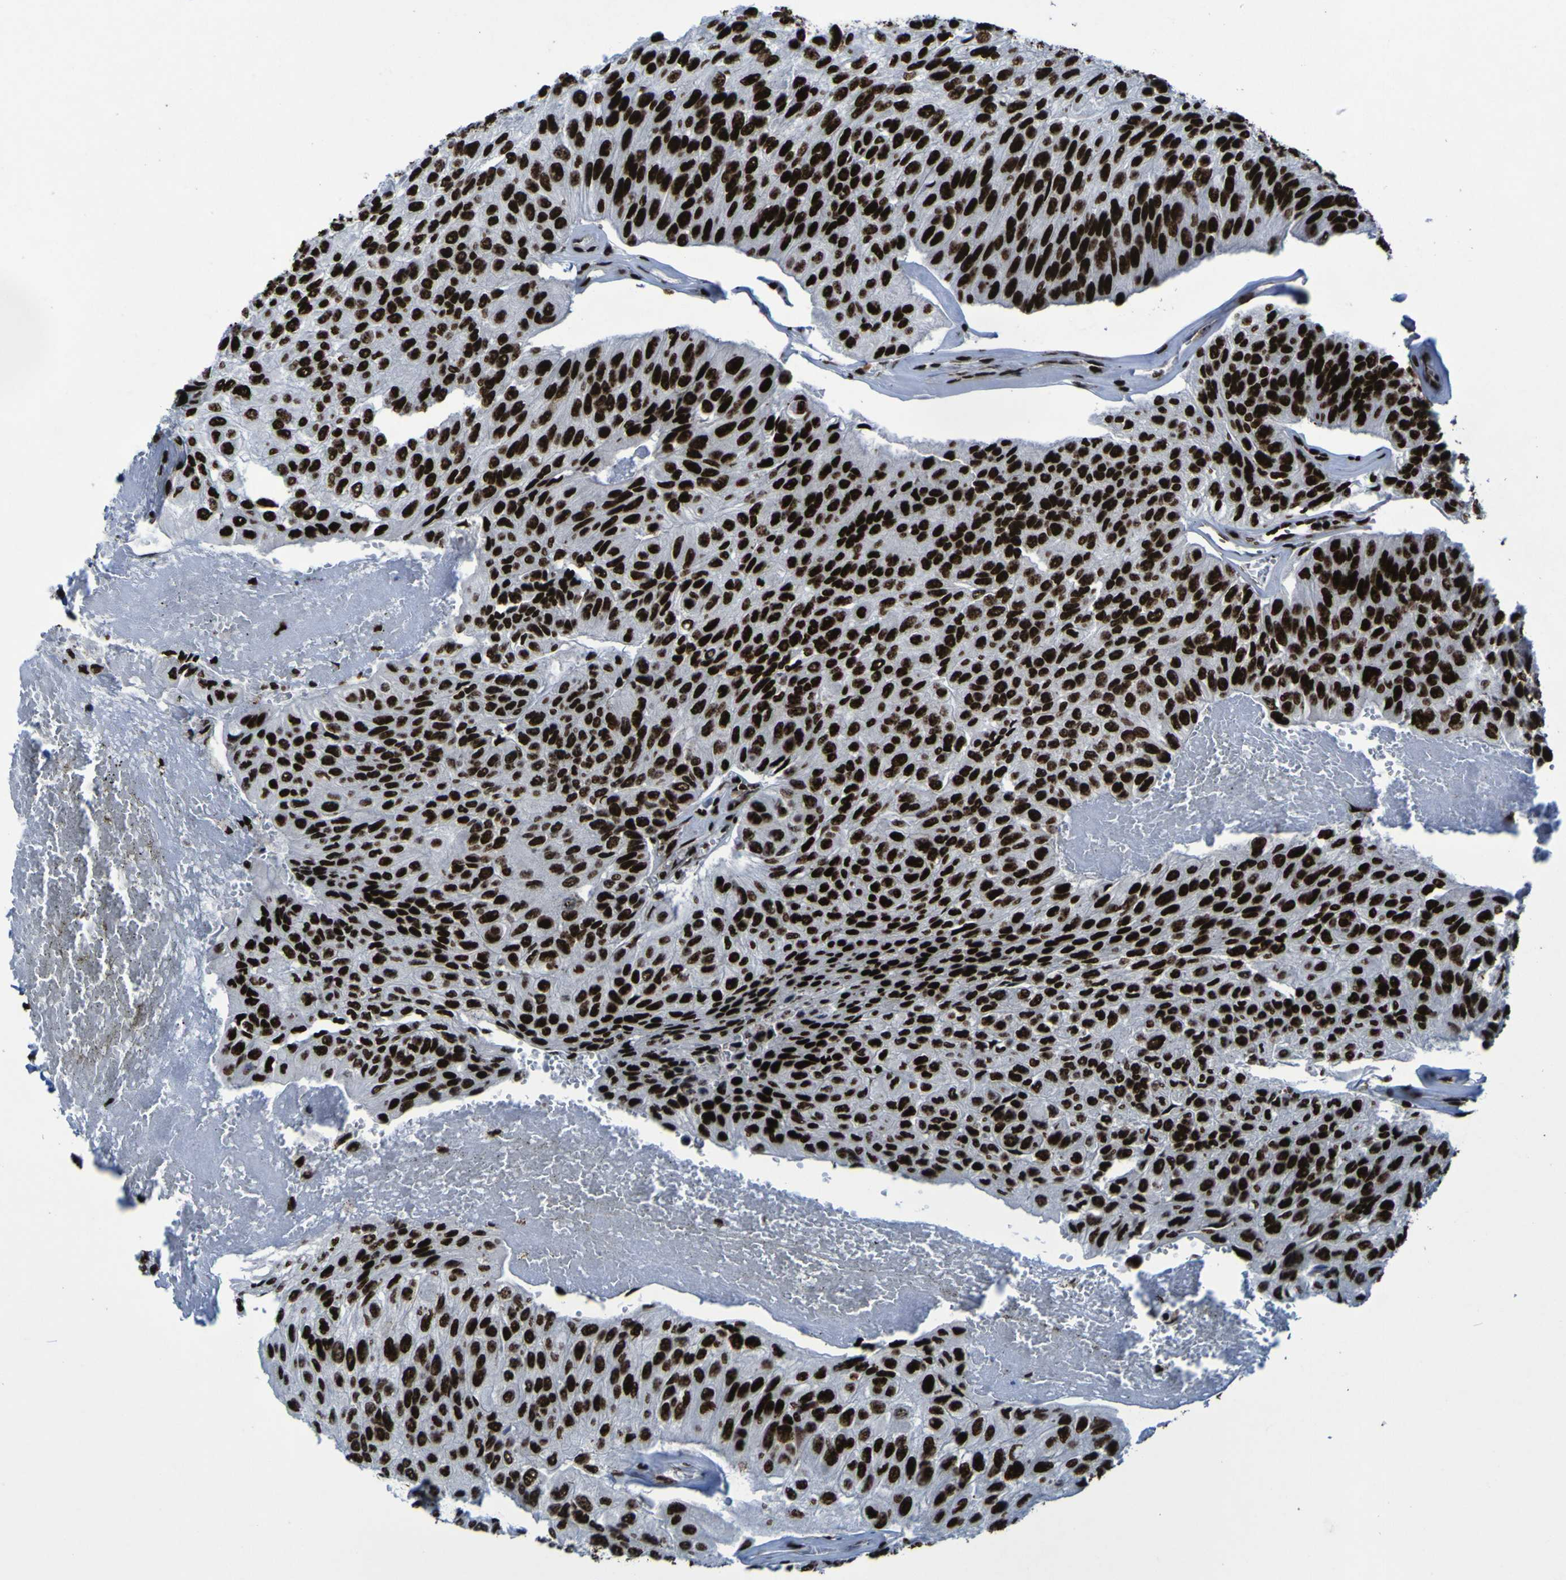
{"staining": {"intensity": "strong", "quantity": ">75%", "location": "nuclear"}, "tissue": "urothelial cancer", "cell_type": "Tumor cells", "image_type": "cancer", "snomed": [{"axis": "morphology", "description": "Urothelial carcinoma, High grade"}, {"axis": "topography", "description": "Urinary bladder"}], "caption": "A histopathology image of urothelial carcinoma (high-grade) stained for a protein demonstrates strong nuclear brown staining in tumor cells.", "gene": "NPM1", "patient": {"sex": "male", "age": 66}}